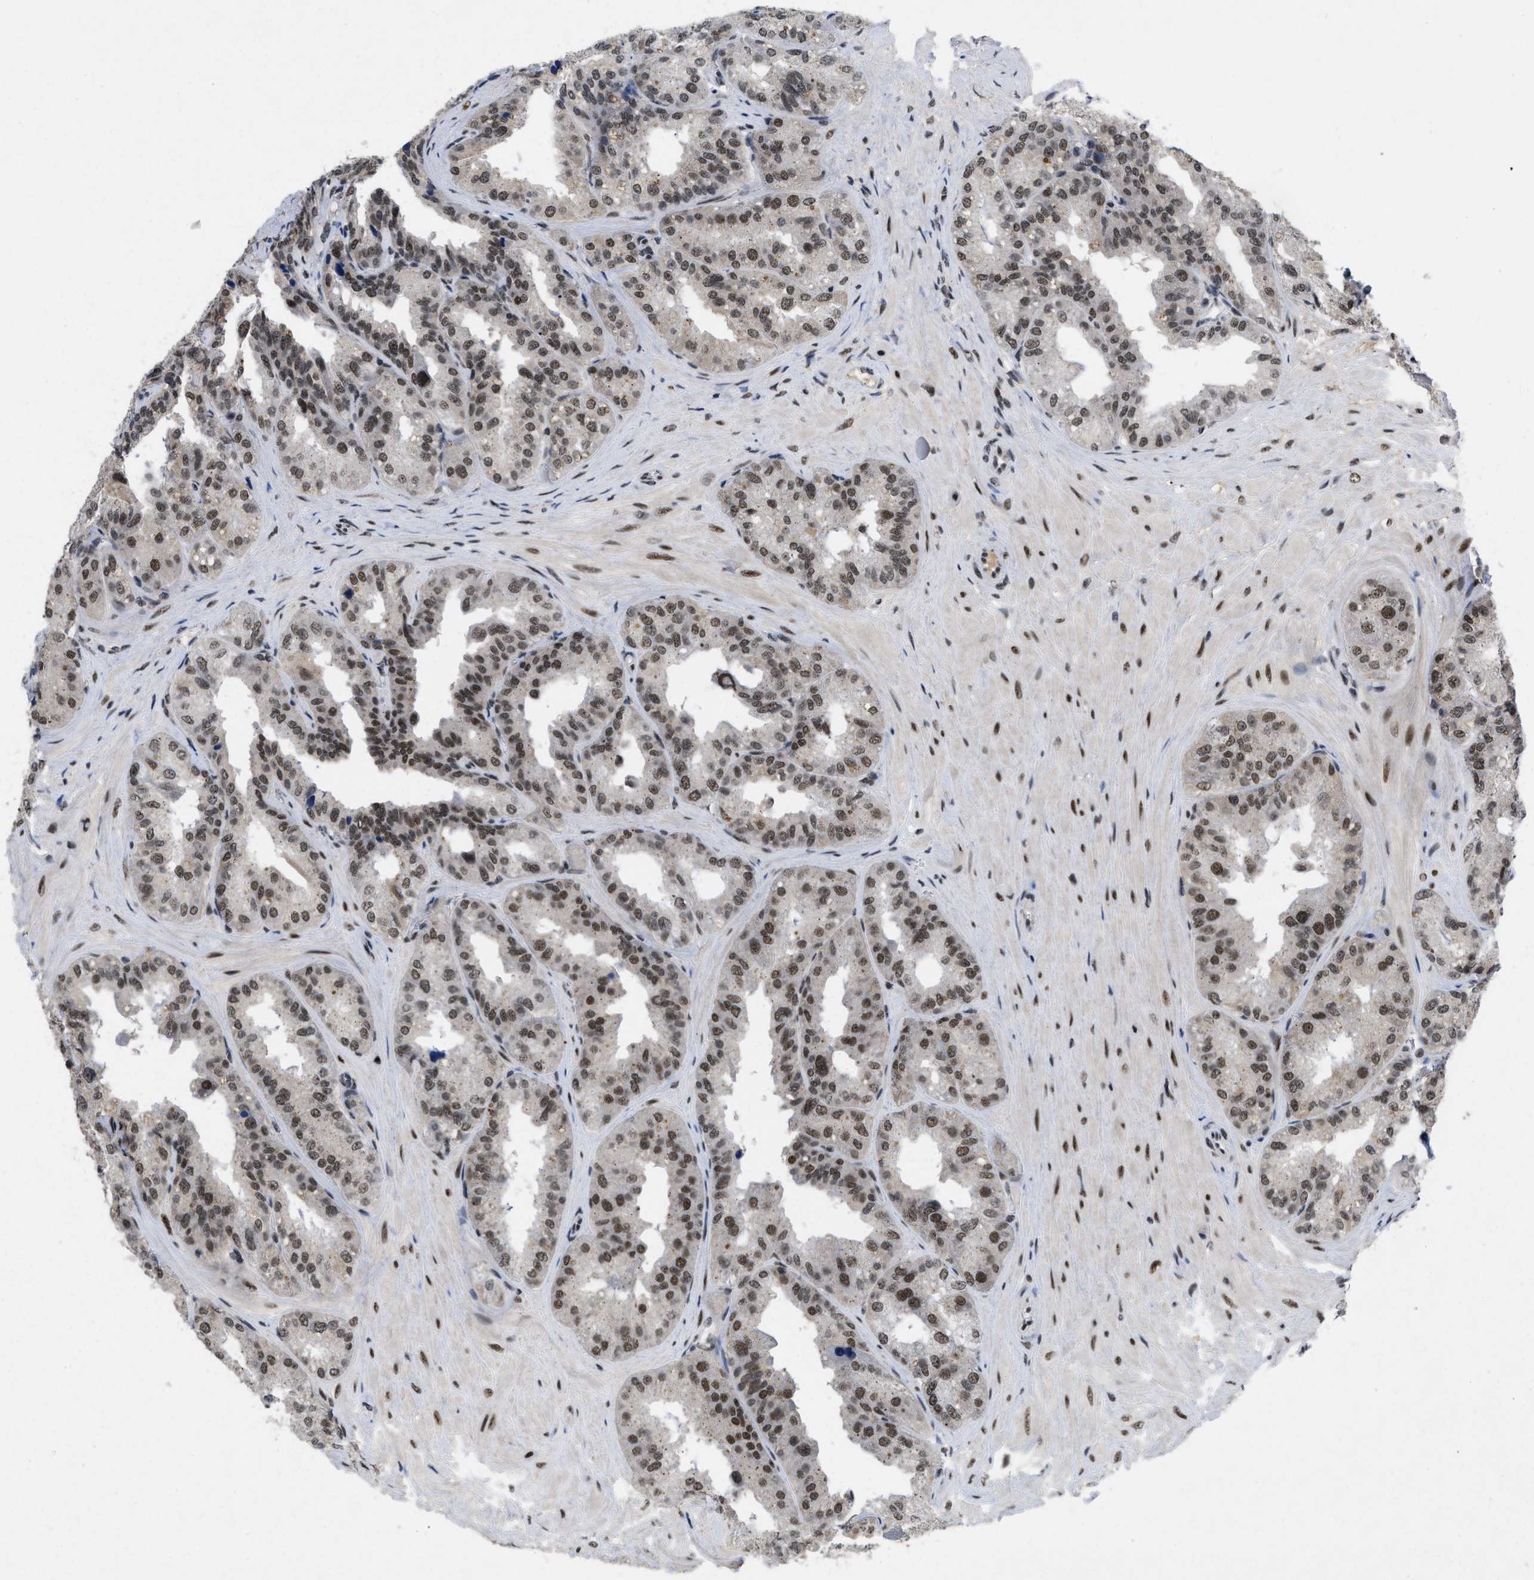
{"staining": {"intensity": "moderate", "quantity": "25%-75%", "location": "nuclear"}, "tissue": "seminal vesicle", "cell_type": "Glandular cells", "image_type": "normal", "snomed": [{"axis": "morphology", "description": "Normal tissue, NOS"}, {"axis": "topography", "description": "Prostate"}, {"axis": "topography", "description": "Seminal veicle"}], "caption": "The histopathology image reveals immunohistochemical staining of benign seminal vesicle. There is moderate nuclear positivity is seen in about 25%-75% of glandular cells.", "gene": "ZNF346", "patient": {"sex": "male", "age": 51}}